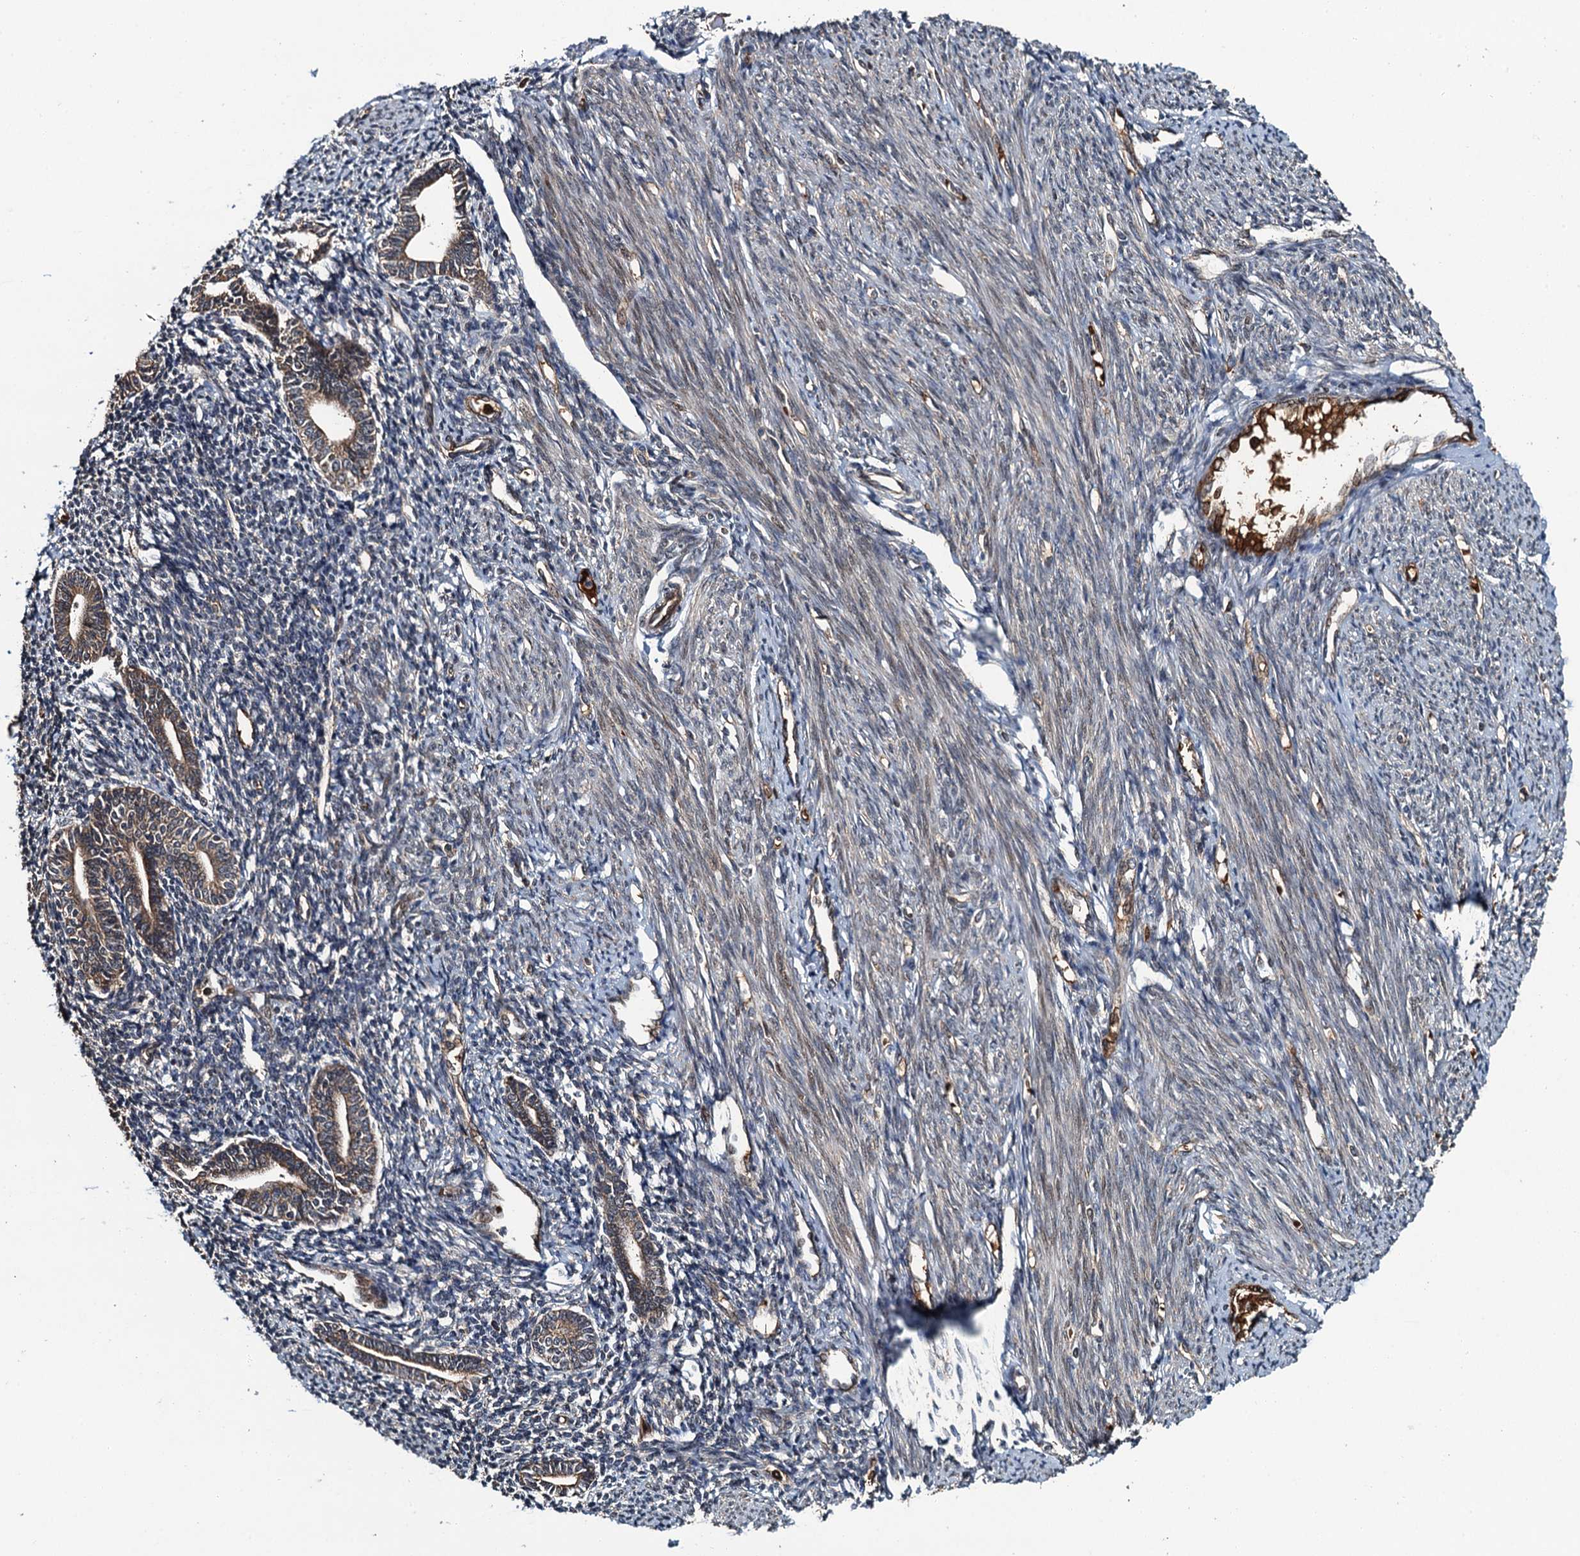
{"staining": {"intensity": "moderate", "quantity": ">75%", "location": "cytoplasmic/membranous"}, "tissue": "endometrium", "cell_type": "Cells in endometrial stroma", "image_type": "normal", "snomed": [{"axis": "morphology", "description": "Normal tissue, NOS"}, {"axis": "topography", "description": "Endometrium"}], "caption": "A high-resolution image shows IHC staining of unremarkable endometrium, which shows moderate cytoplasmic/membranous positivity in about >75% of cells in endometrial stroma.", "gene": "SNX32", "patient": {"sex": "female", "age": 56}}